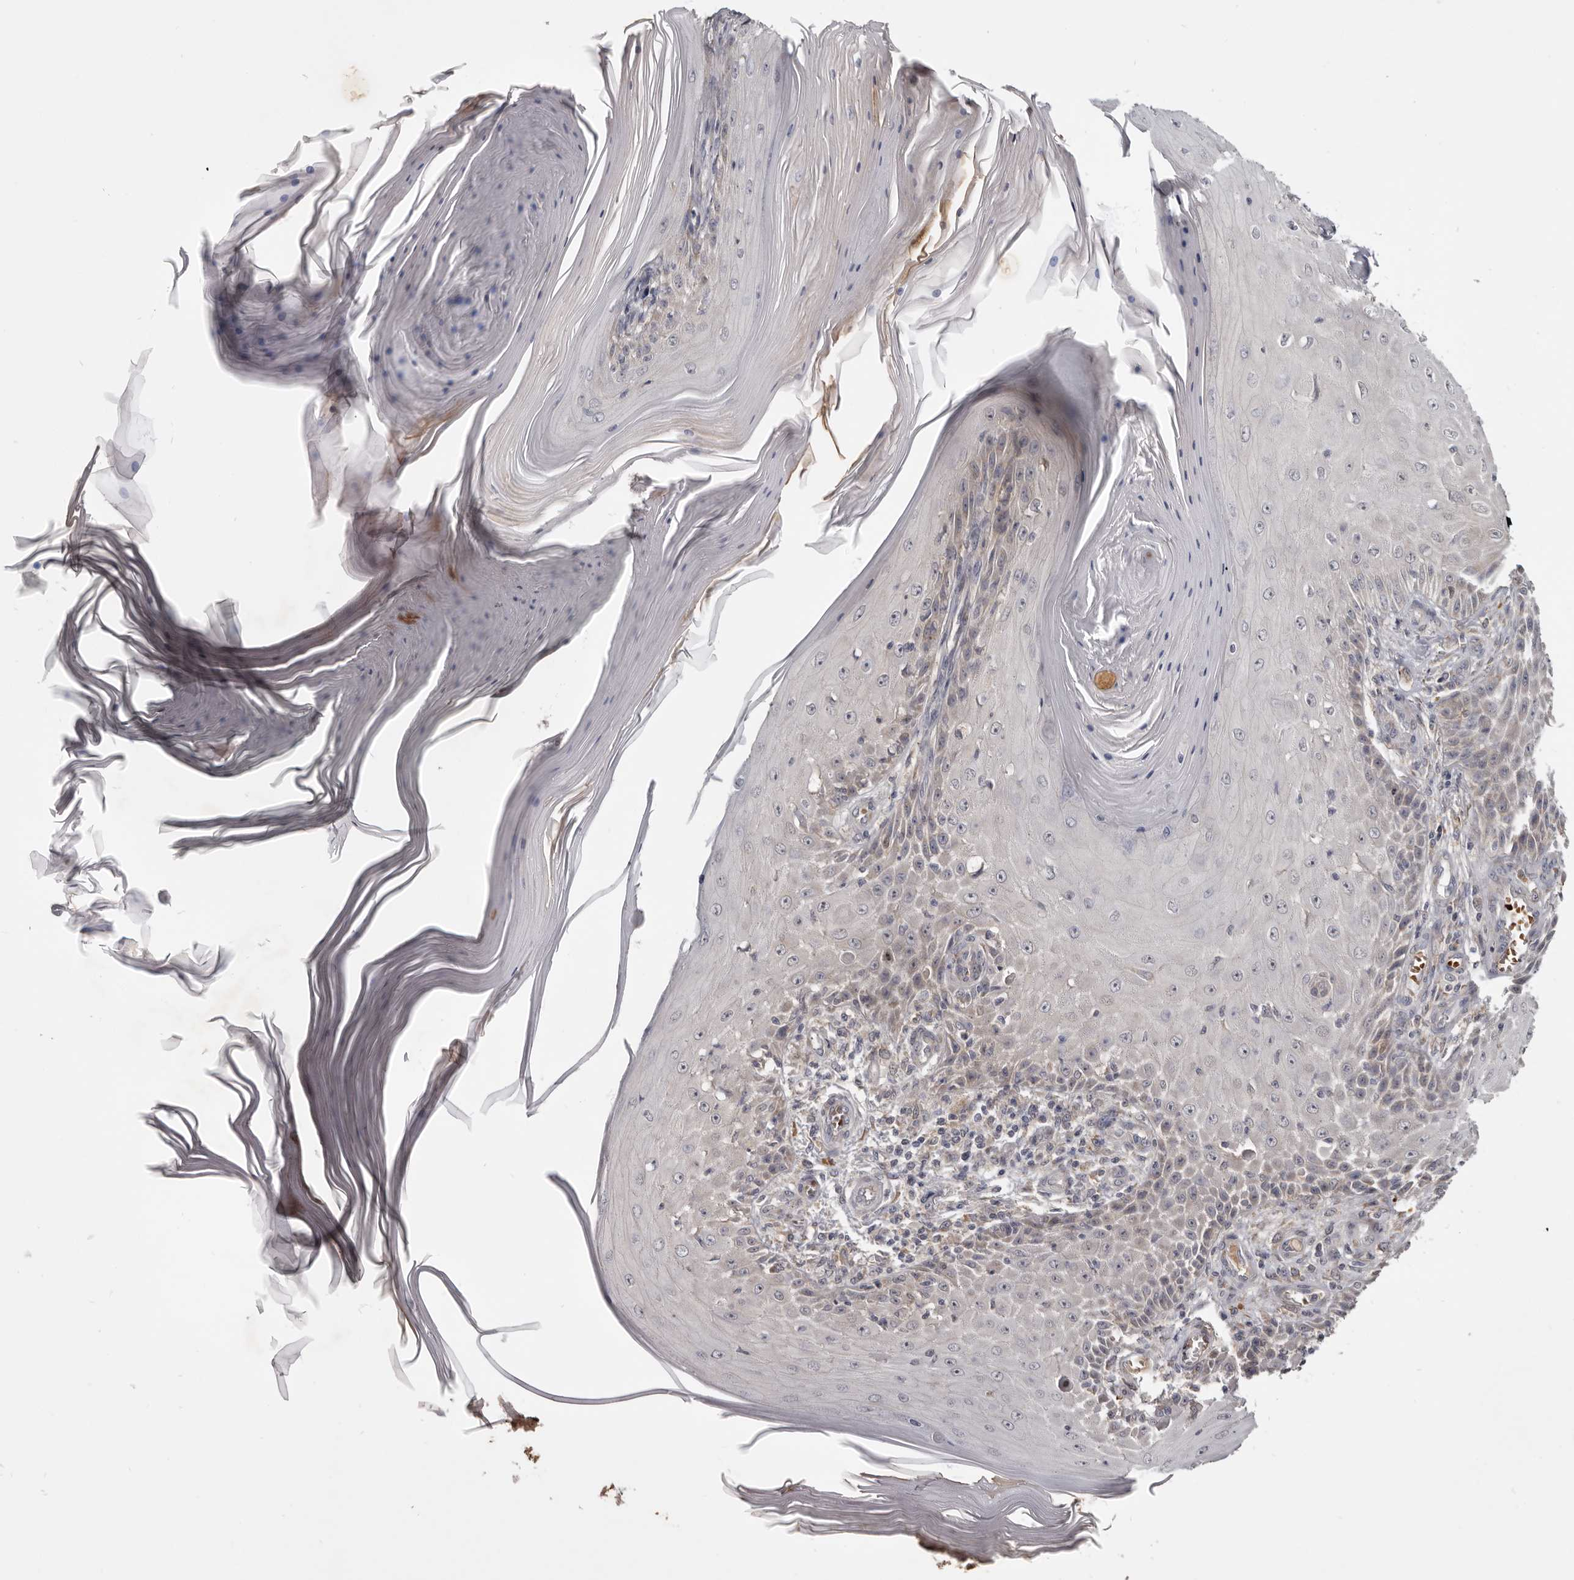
{"staining": {"intensity": "negative", "quantity": "none", "location": "none"}, "tissue": "skin cancer", "cell_type": "Tumor cells", "image_type": "cancer", "snomed": [{"axis": "morphology", "description": "Squamous cell carcinoma, NOS"}, {"axis": "topography", "description": "Skin"}], "caption": "This is an IHC histopathology image of skin squamous cell carcinoma. There is no positivity in tumor cells.", "gene": "NENF", "patient": {"sex": "female", "age": 73}}